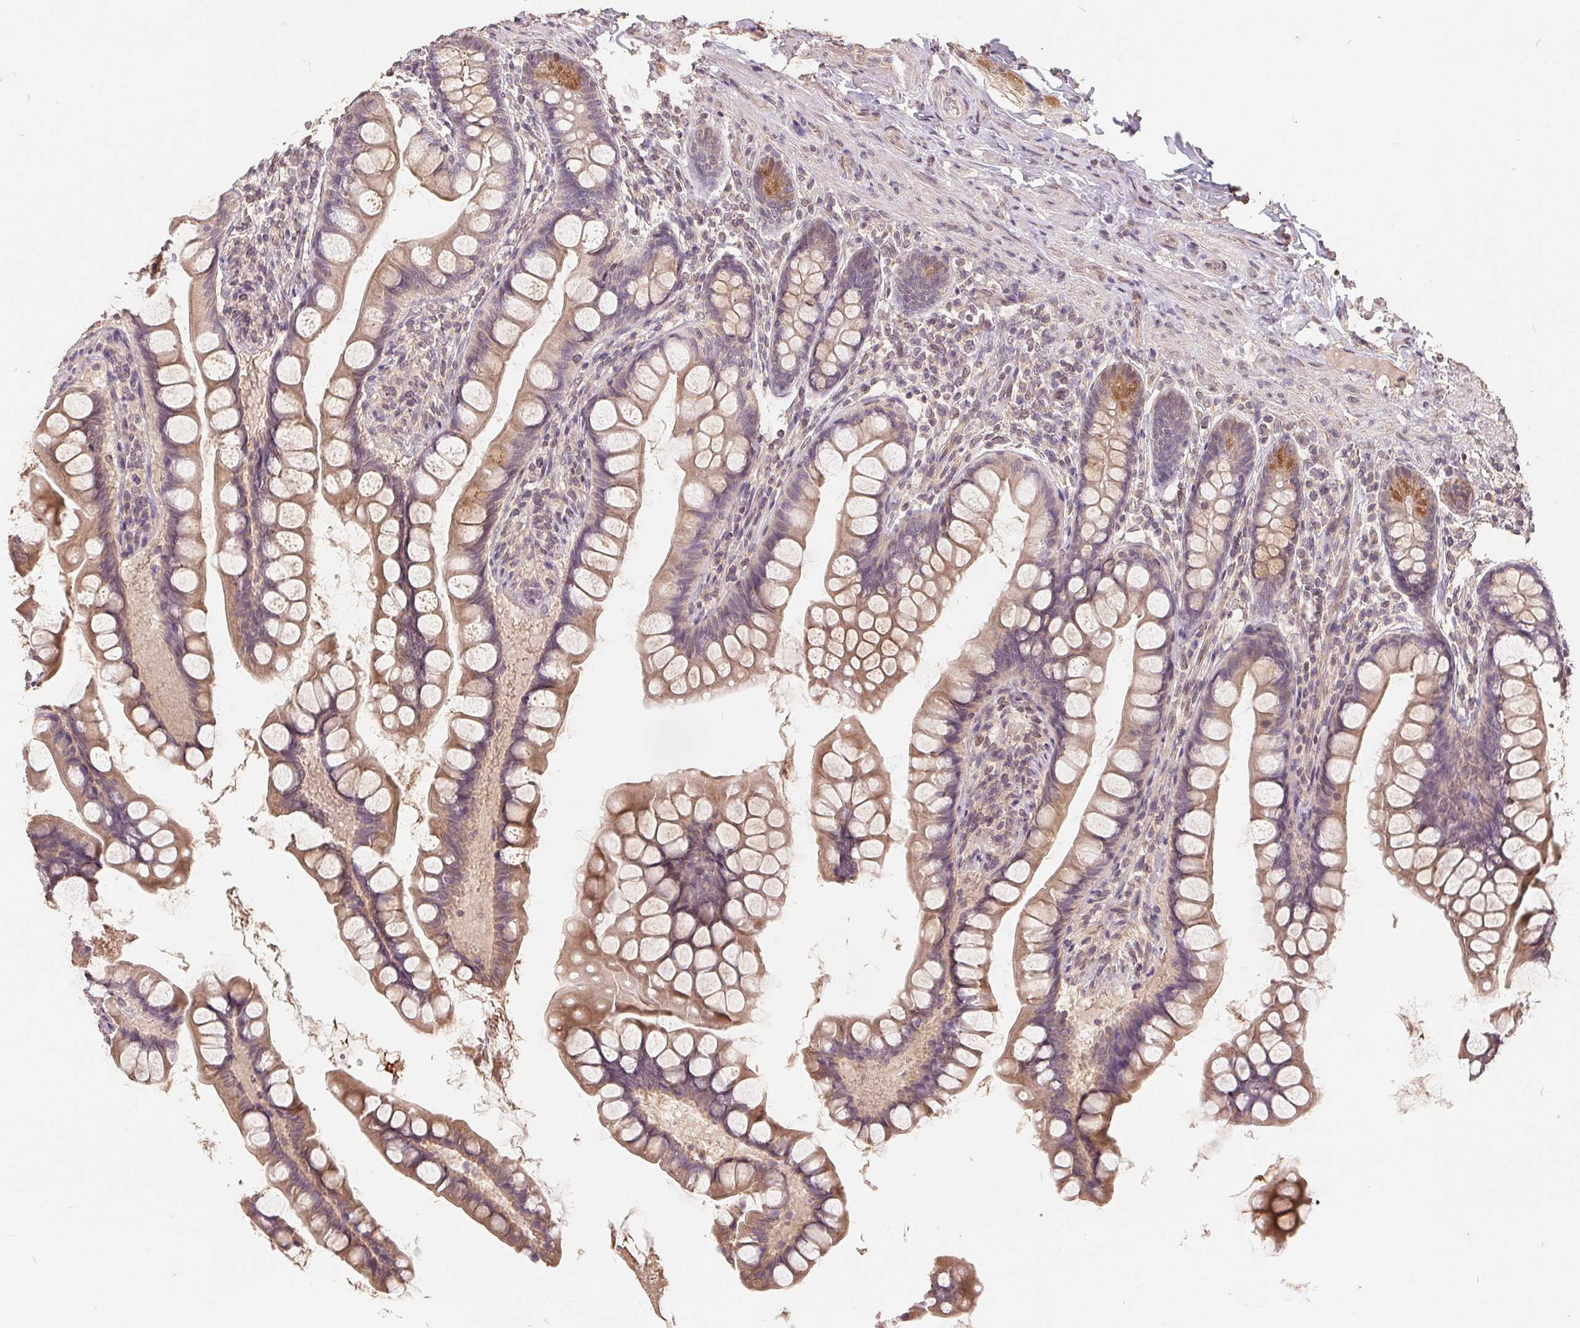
{"staining": {"intensity": "moderate", "quantity": "<25%", "location": "cytoplasmic/membranous"}, "tissue": "small intestine", "cell_type": "Glandular cells", "image_type": "normal", "snomed": [{"axis": "morphology", "description": "Normal tissue, NOS"}, {"axis": "topography", "description": "Small intestine"}], "caption": "DAB immunohistochemical staining of unremarkable small intestine reveals moderate cytoplasmic/membranous protein expression in about <25% of glandular cells. Immunohistochemistry (ihc) stains the protein of interest in brown and the nuclei are stained blue.", "gene": "CDIPT", "patient": {"sex": "male", "age": 70}}